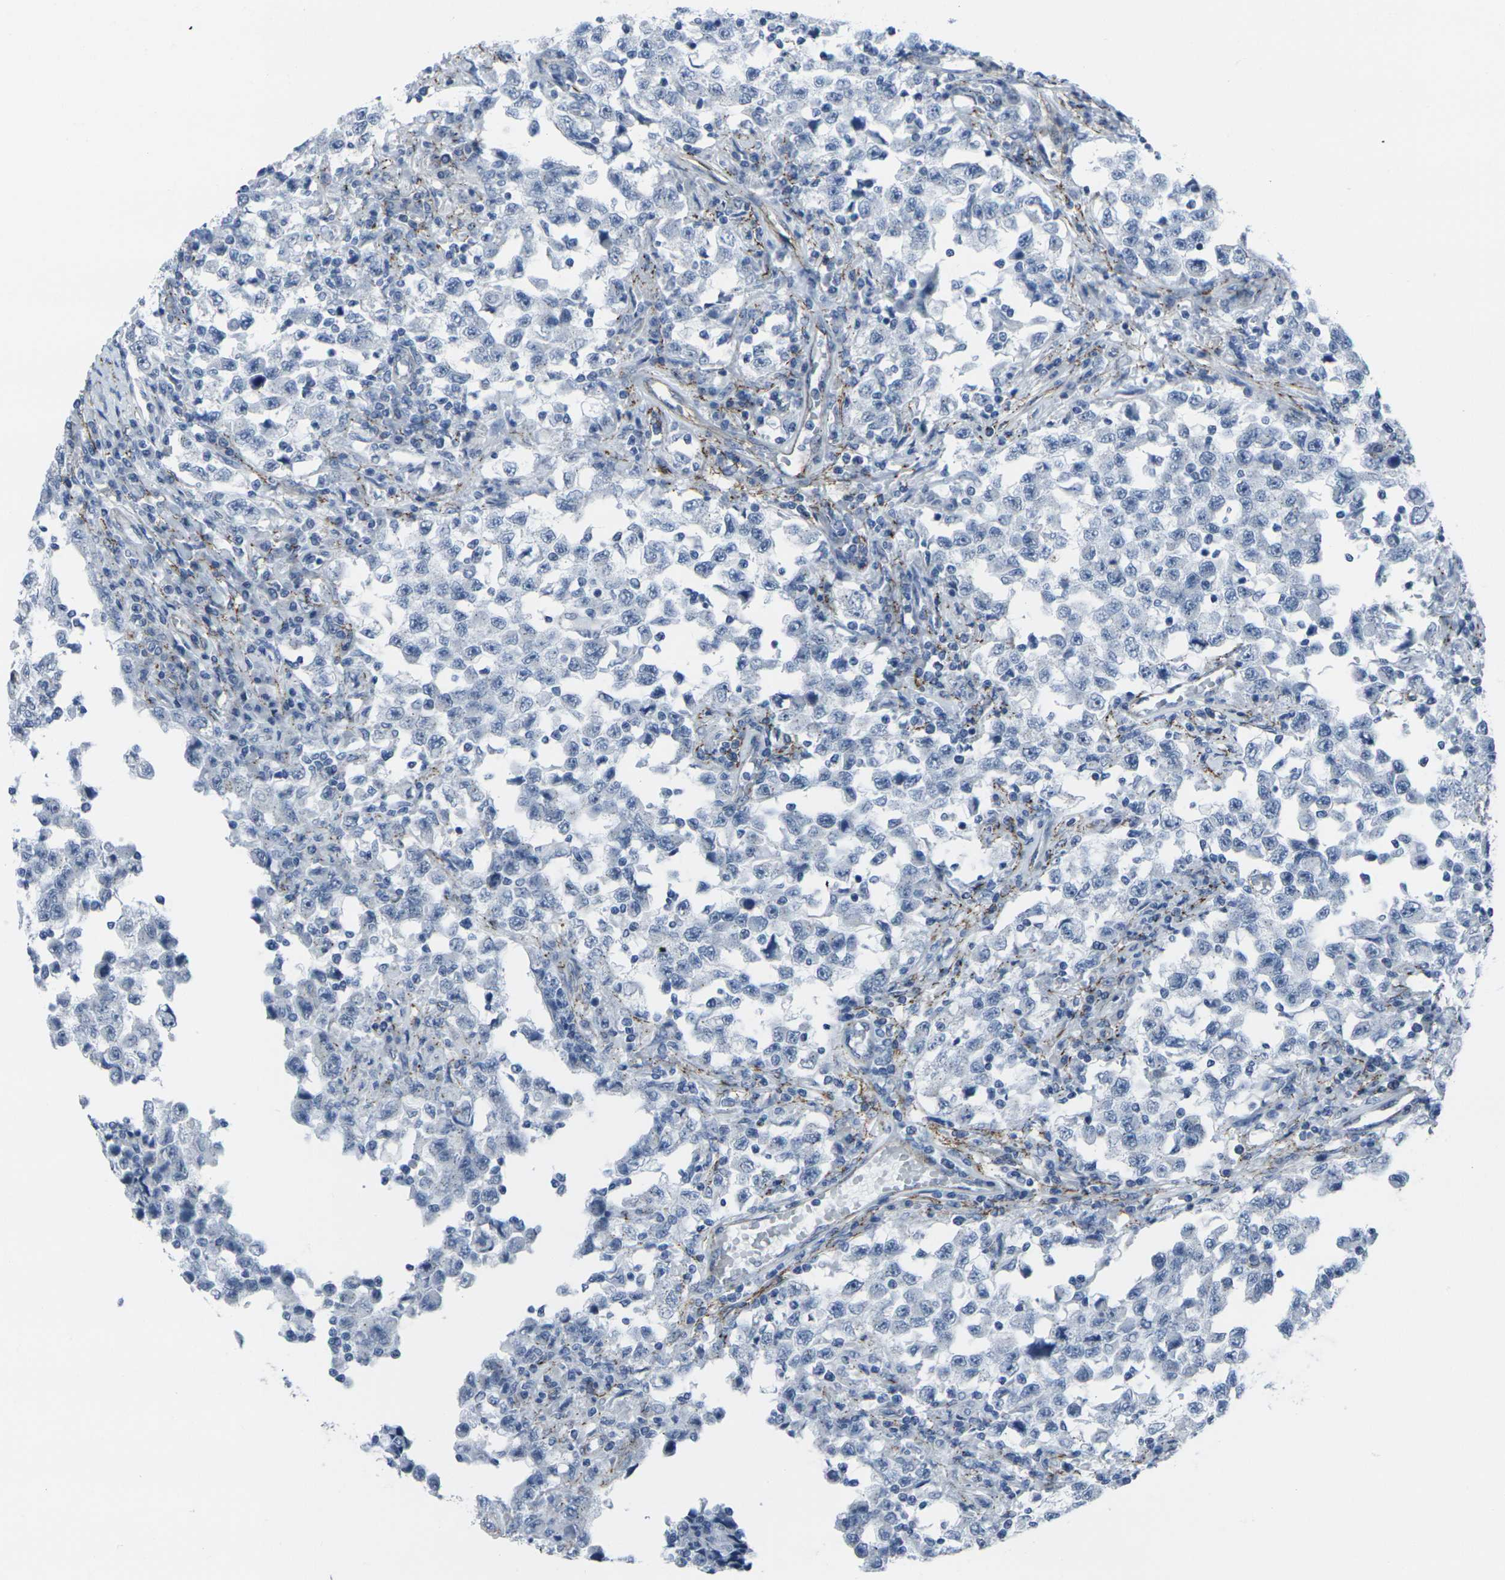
{"staining": {"intensity": "negative", "quantity": "none", "location": "none"}, "tissue": "testis cancer", "cell_type": "Tumor cells", "image_type": "cancer", "snomed": [{"axis": "morphology", "description": "Carcinoma, Embryonal, NOS"}, {"axis": "topography", "description": "Testis"}], "caption": "This is an IHC micrograph of testis cancer (embryonal carcinoma). There is no staining in tumor cells.", "gene": "CDH11", "patient": {"sex": "male", "age": 21}}